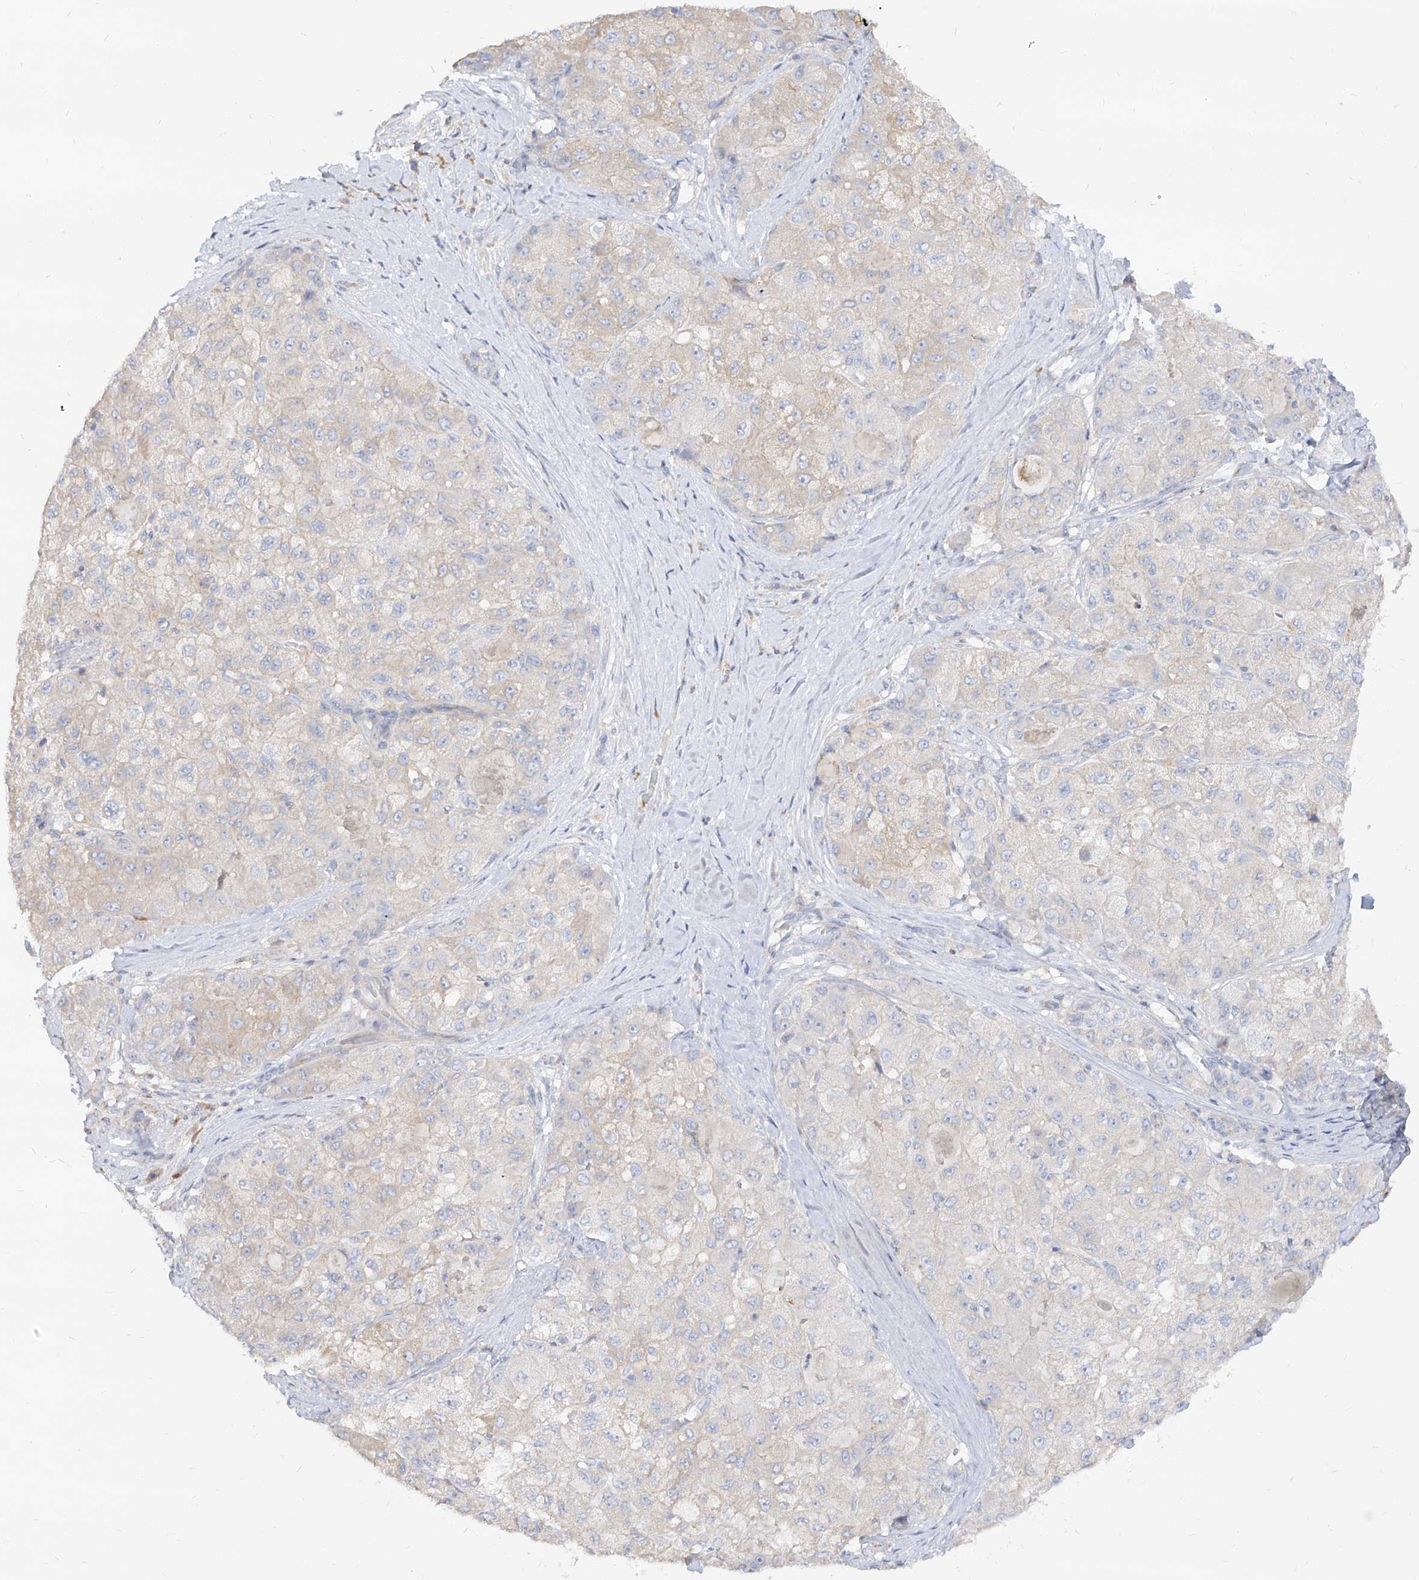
{"staining": {"intensity": "negative", "quantity": "none", "location": "none"}, "tissue": "liver cancer", "cell_type": "Tumor cells", "image_type": "cancer", "snomed": [{"axis": "morphology", "description": "Carcinoma, Hepatocellular, NOS"}, {"axis": "topography", "description": "Liver"}], "caption": "The histopathology image shows no significant staining in tumor cells of liver cancer (hepatocellular carcinoma).", "gene": "RBFOX3", "patient": {"sex": "male", "age": 80}}